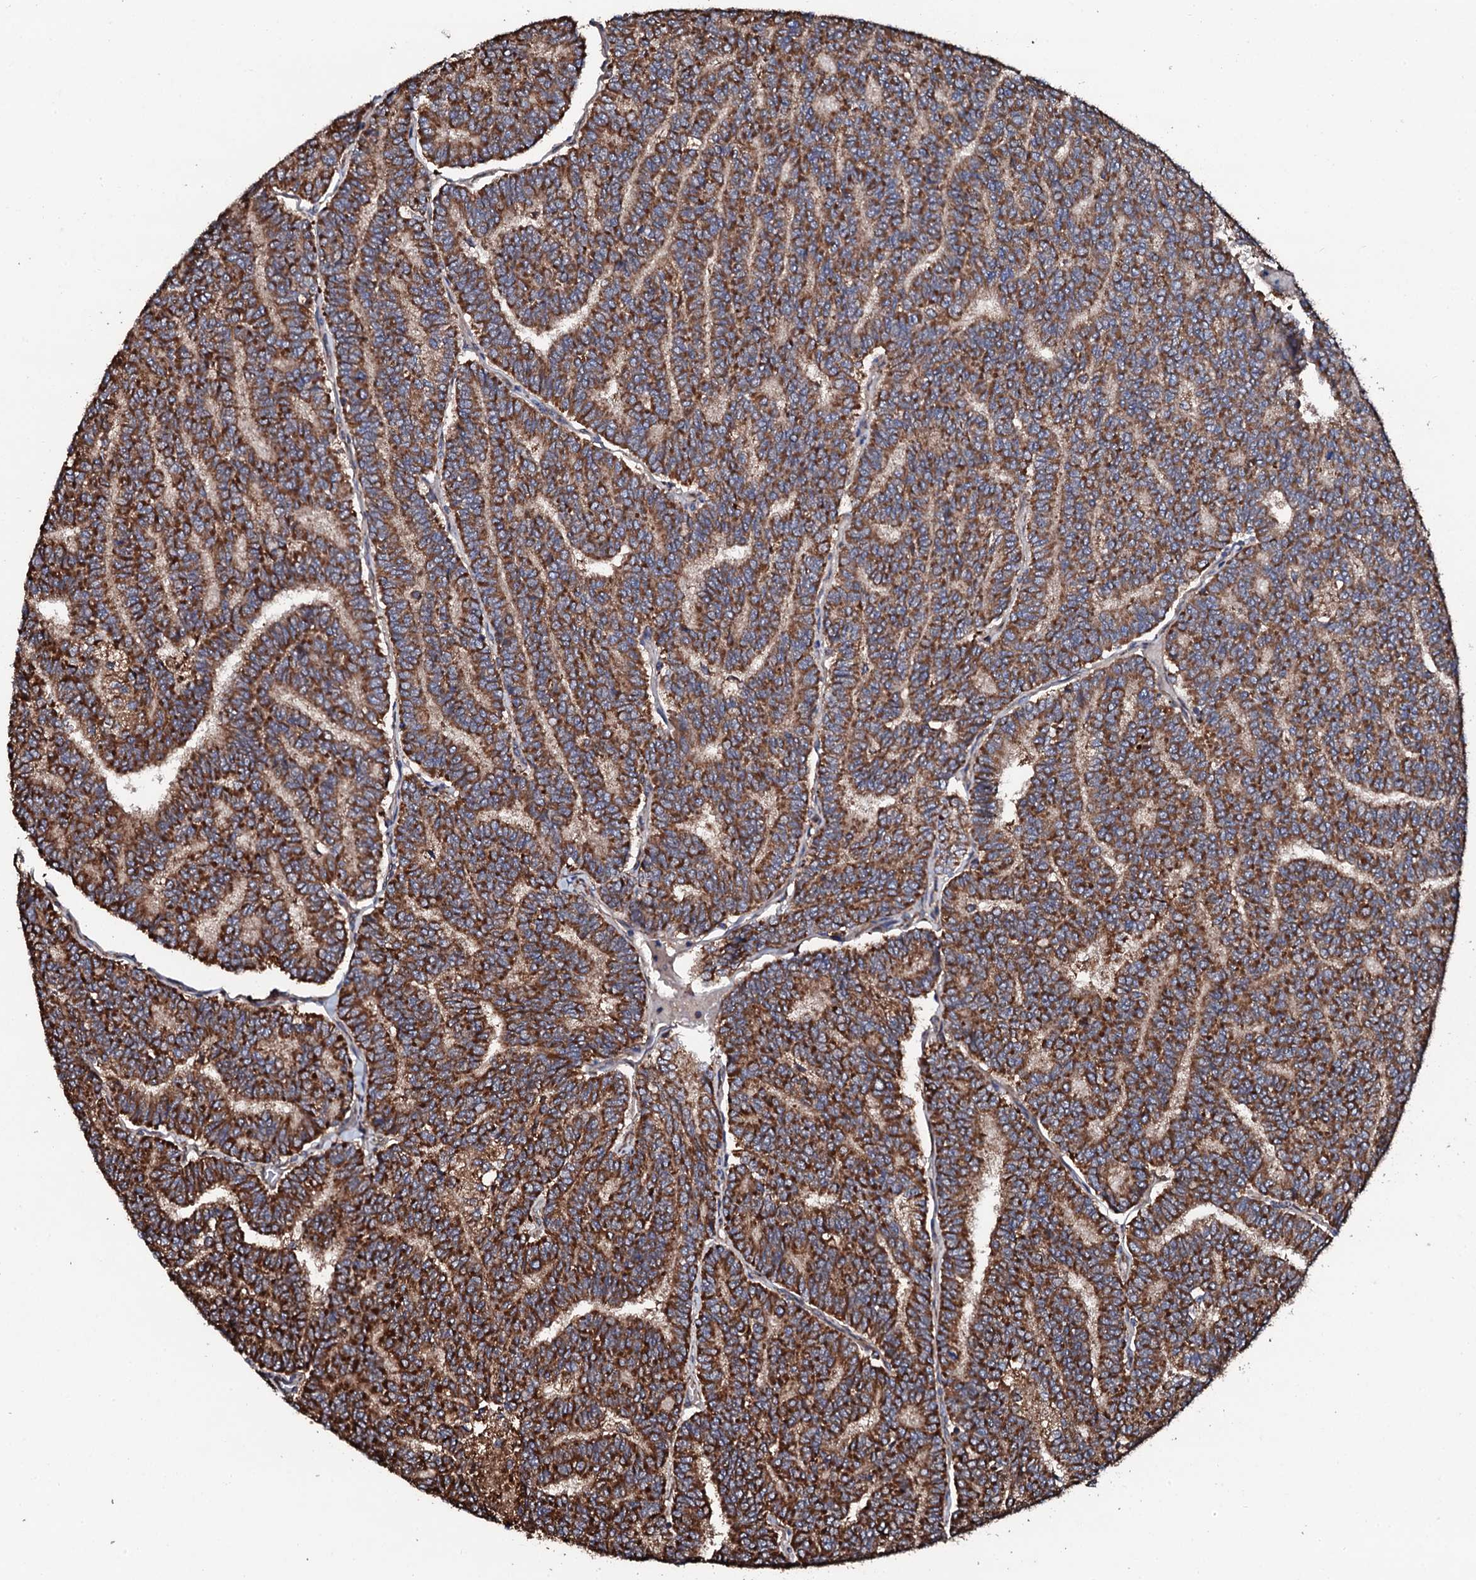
{"staining": {"intensity": "strong", "quantity": ">75%", "location": "cytoplasmic/membranous"}, "tissue": "thyroid cancer", "cell_type": "Tumor cells", "image_type": "cancer", "snomed": [{"axis": "morphology", "description": "Papillary adenocarcinoma, NOS"}, {"axis": "topography", "description": "Thyroid gland"}], "caption": "Thyroid cancer was stained to show a protein in brown. There is high levels of strong cytoplasmic/membranous positivity in about >75% of tumor cells. (Brightfield microscopy of DAB IHC at high magnification).", "gene": "CKAP5", "patient": {"sex": "female", "age": 35}}